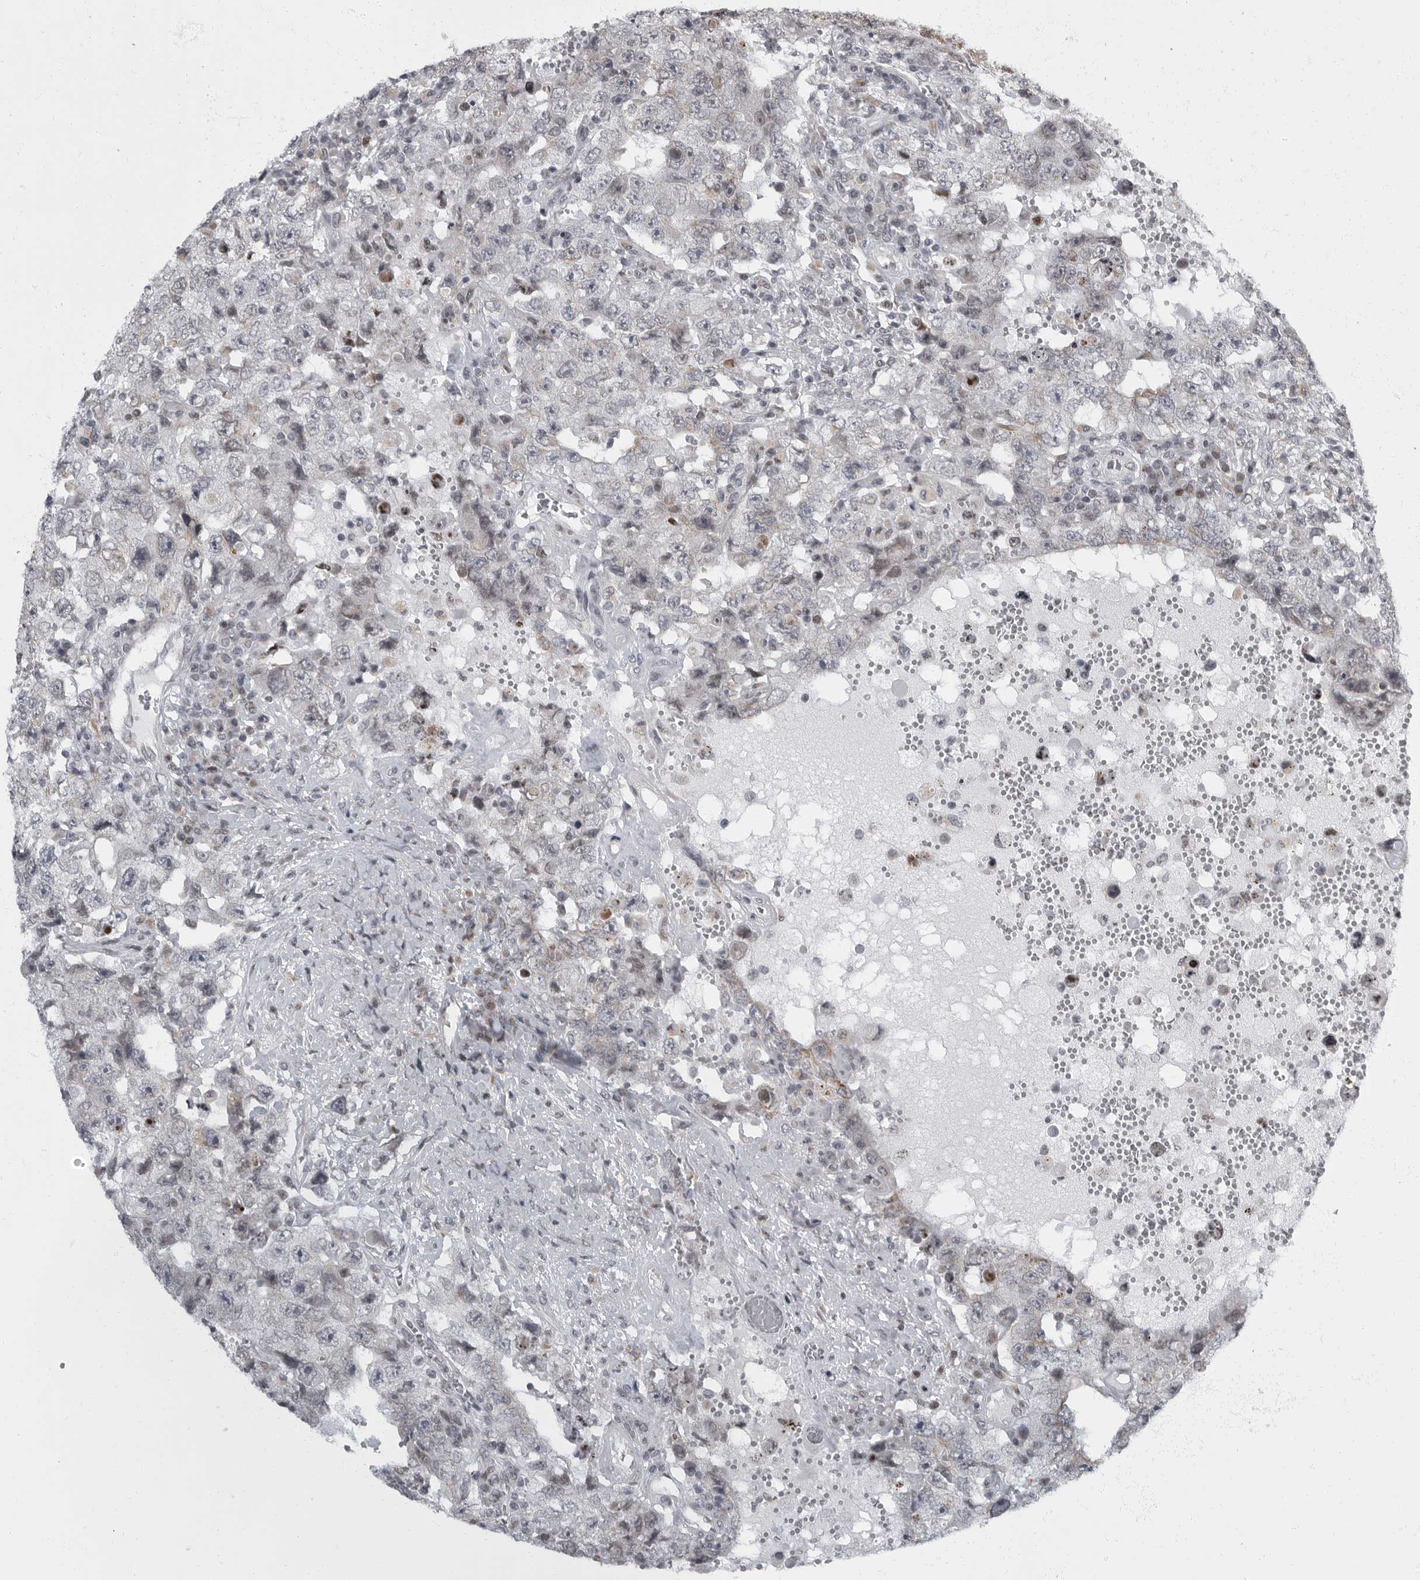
{"staining": {"intensity": "negative", "quantity": "none", "location": "none"}, "tissue": "testis cancer", "cell_type": "Tumor cells", "image_type": "cancer", "snomed": [{"axis": "morphology", "description": "Carcinoma, Embryonal, NOS"}, {"axis": "topography", "description": "Testis"}], "caption": "Tumor cells show no significant staining in embryonal carcinoma (testis).", "gene": "EVI5", "patient": {"sex": "male", "age": 26}}